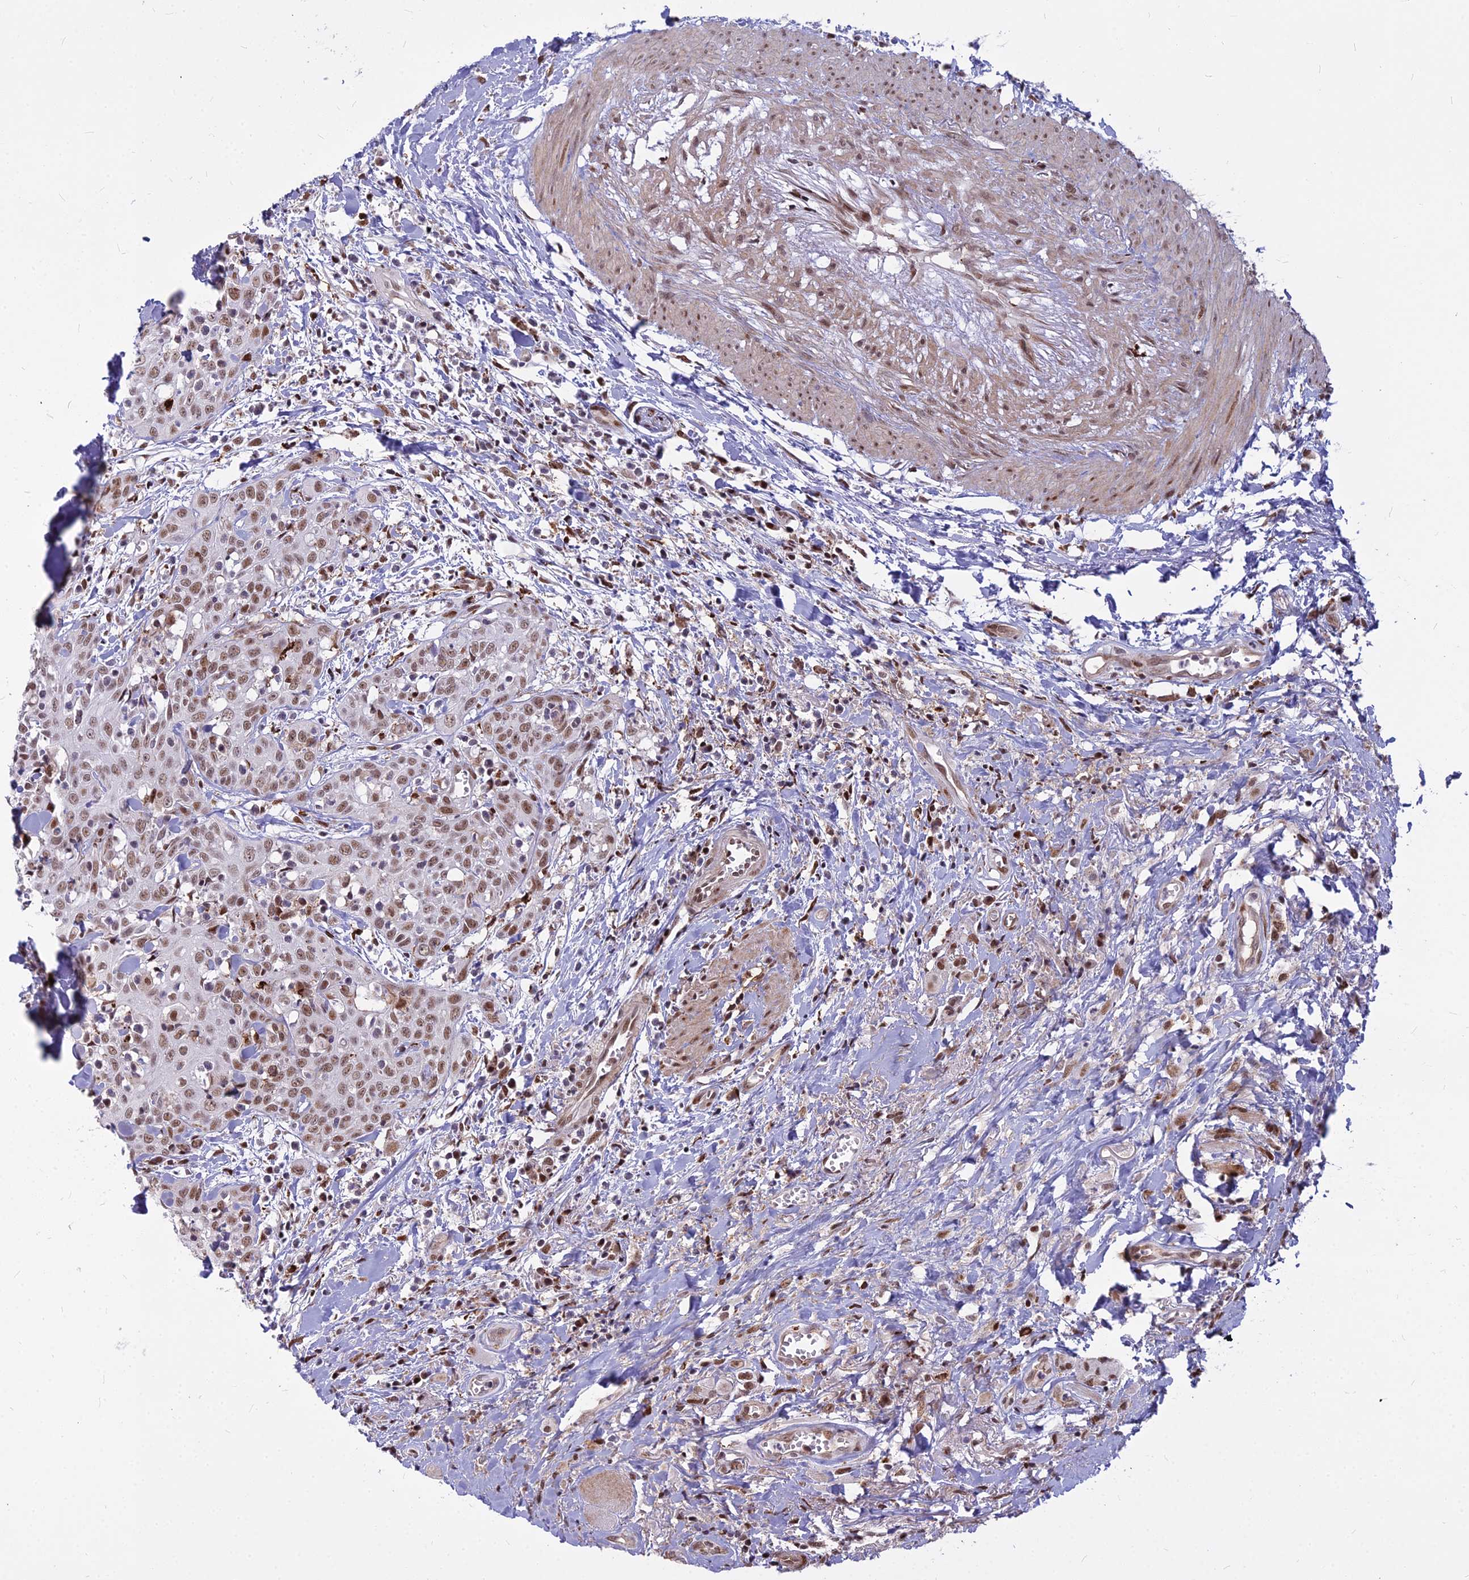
{"staining": {"intensity": "moderate", "quantity": ">75%", "location": "nuclear"}, "tissue": "head and neck cancer", "cell_type": "Tumor cells", "image_type": "cancer", "snomed": [{"axis": "morphology", "description": "Squamous cell carcinoma, NOS"}, {"axis": "topography", "description": "Head-Neck"}], "caption": "Head and neck squamous cell carcinoma stained with DAB immunohistochemistry (IHC) reveals medium levels of moderate nuclear expression in approximately >75% of tumor cells.", "gene": "ALG10", "patient": {"sex": "female", "age": 70}}